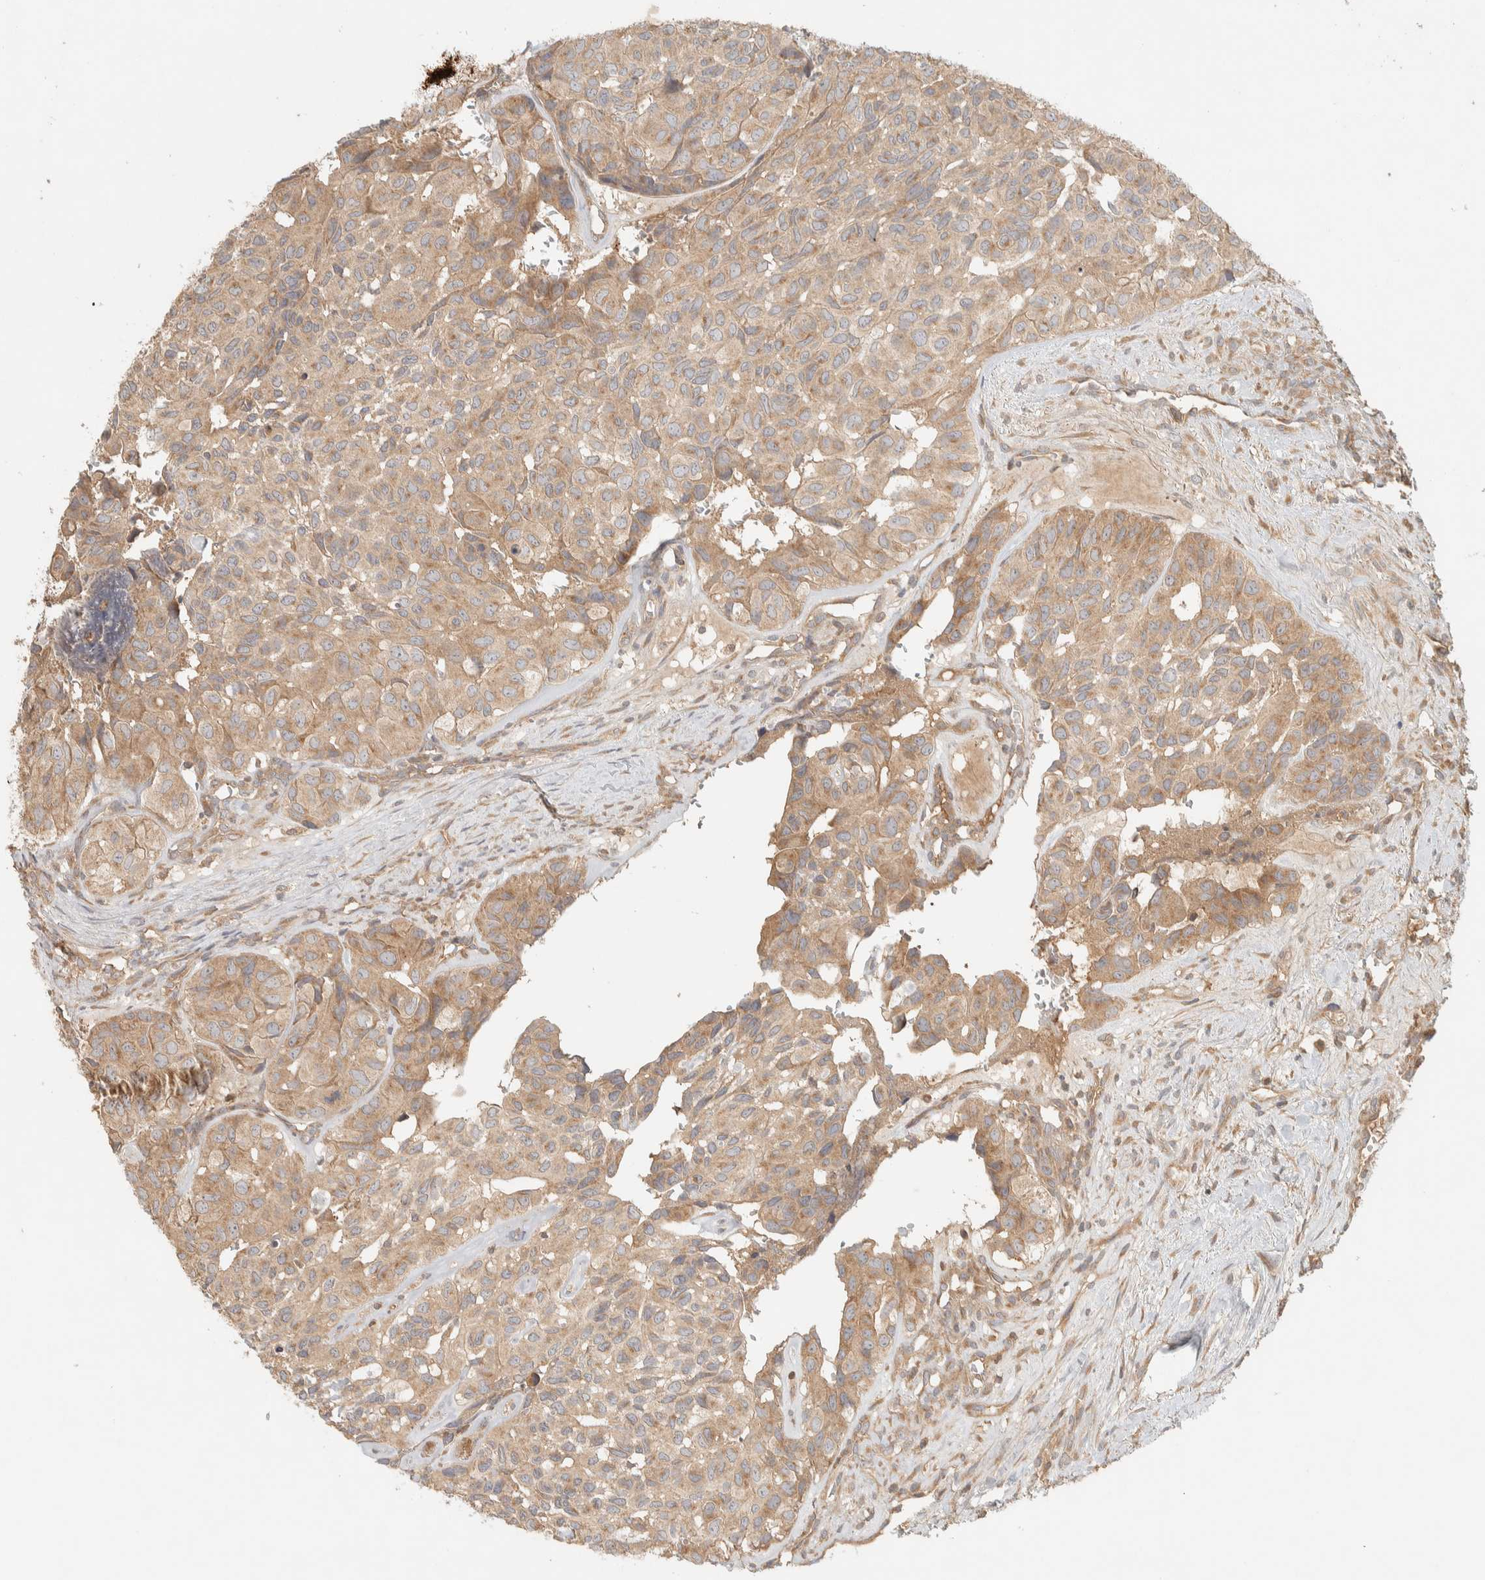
{"staining": {"intensity": "weak", "quantity": ">75%", "location": "cytoplasmic/membranous"}, "tissue": "head and neck cancer", "cell_type": "Tumor cells", "image_type": "cancer", "snomed": [{"axis": "morphology", "description": "Adenocarcinoma, NOS"}, {"axis": "topography", "description": "Salivary gland, NOS"}, {"axis": "topography", "description": "Head-Neck"}], "caption": "Head and neck adenocarcinoma was stained to show a protein in brown. There is low levels of weak cytoplasmic/membranous expression in approximately >75% of tumor cells.", "gene": "FAM167A", "patient": {"sex": "female", "age": 76}}